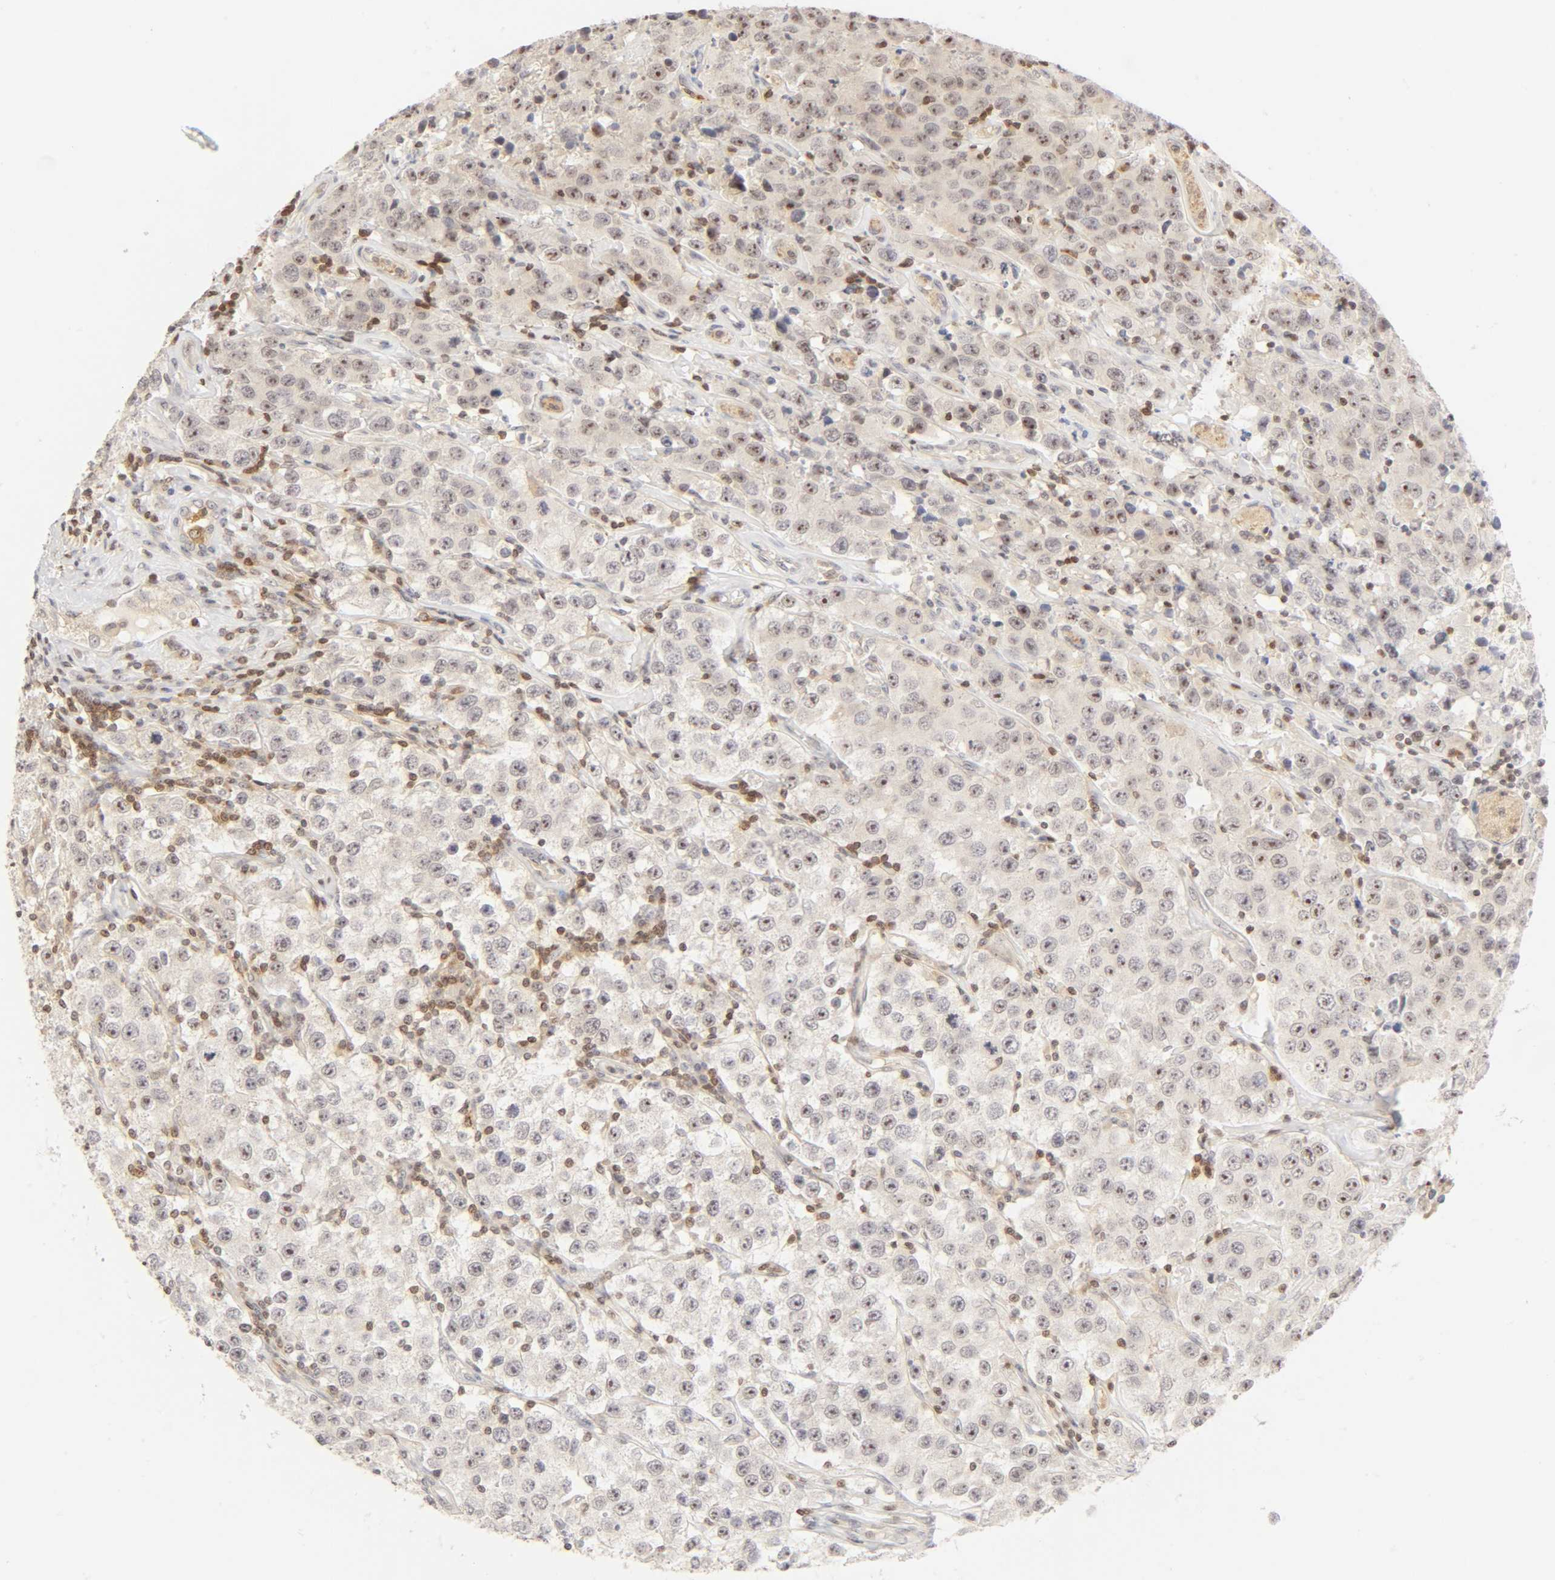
{"staining": {"intensity": "moderate", "quantity": "25%-75%", "location": "nuclear"}, "tissue": "testis cancer", "cell_type": "Tumor cells", "image_type": "cancer", "snomed": [{"axis": "morphology", "description": "Seminoma, NOS"}, {"axis": "topography", "description": "Testis"}], "caption": "Testis cancer (seminoma) stained with DAB (3,3'-diaminobenzidine) IHC shows medium levels of moderate nuclear positivity in approximately 25%-75% of tumor cells.", "gene": "KIF2A", "patient": {"sex": "male", "age": 52}}